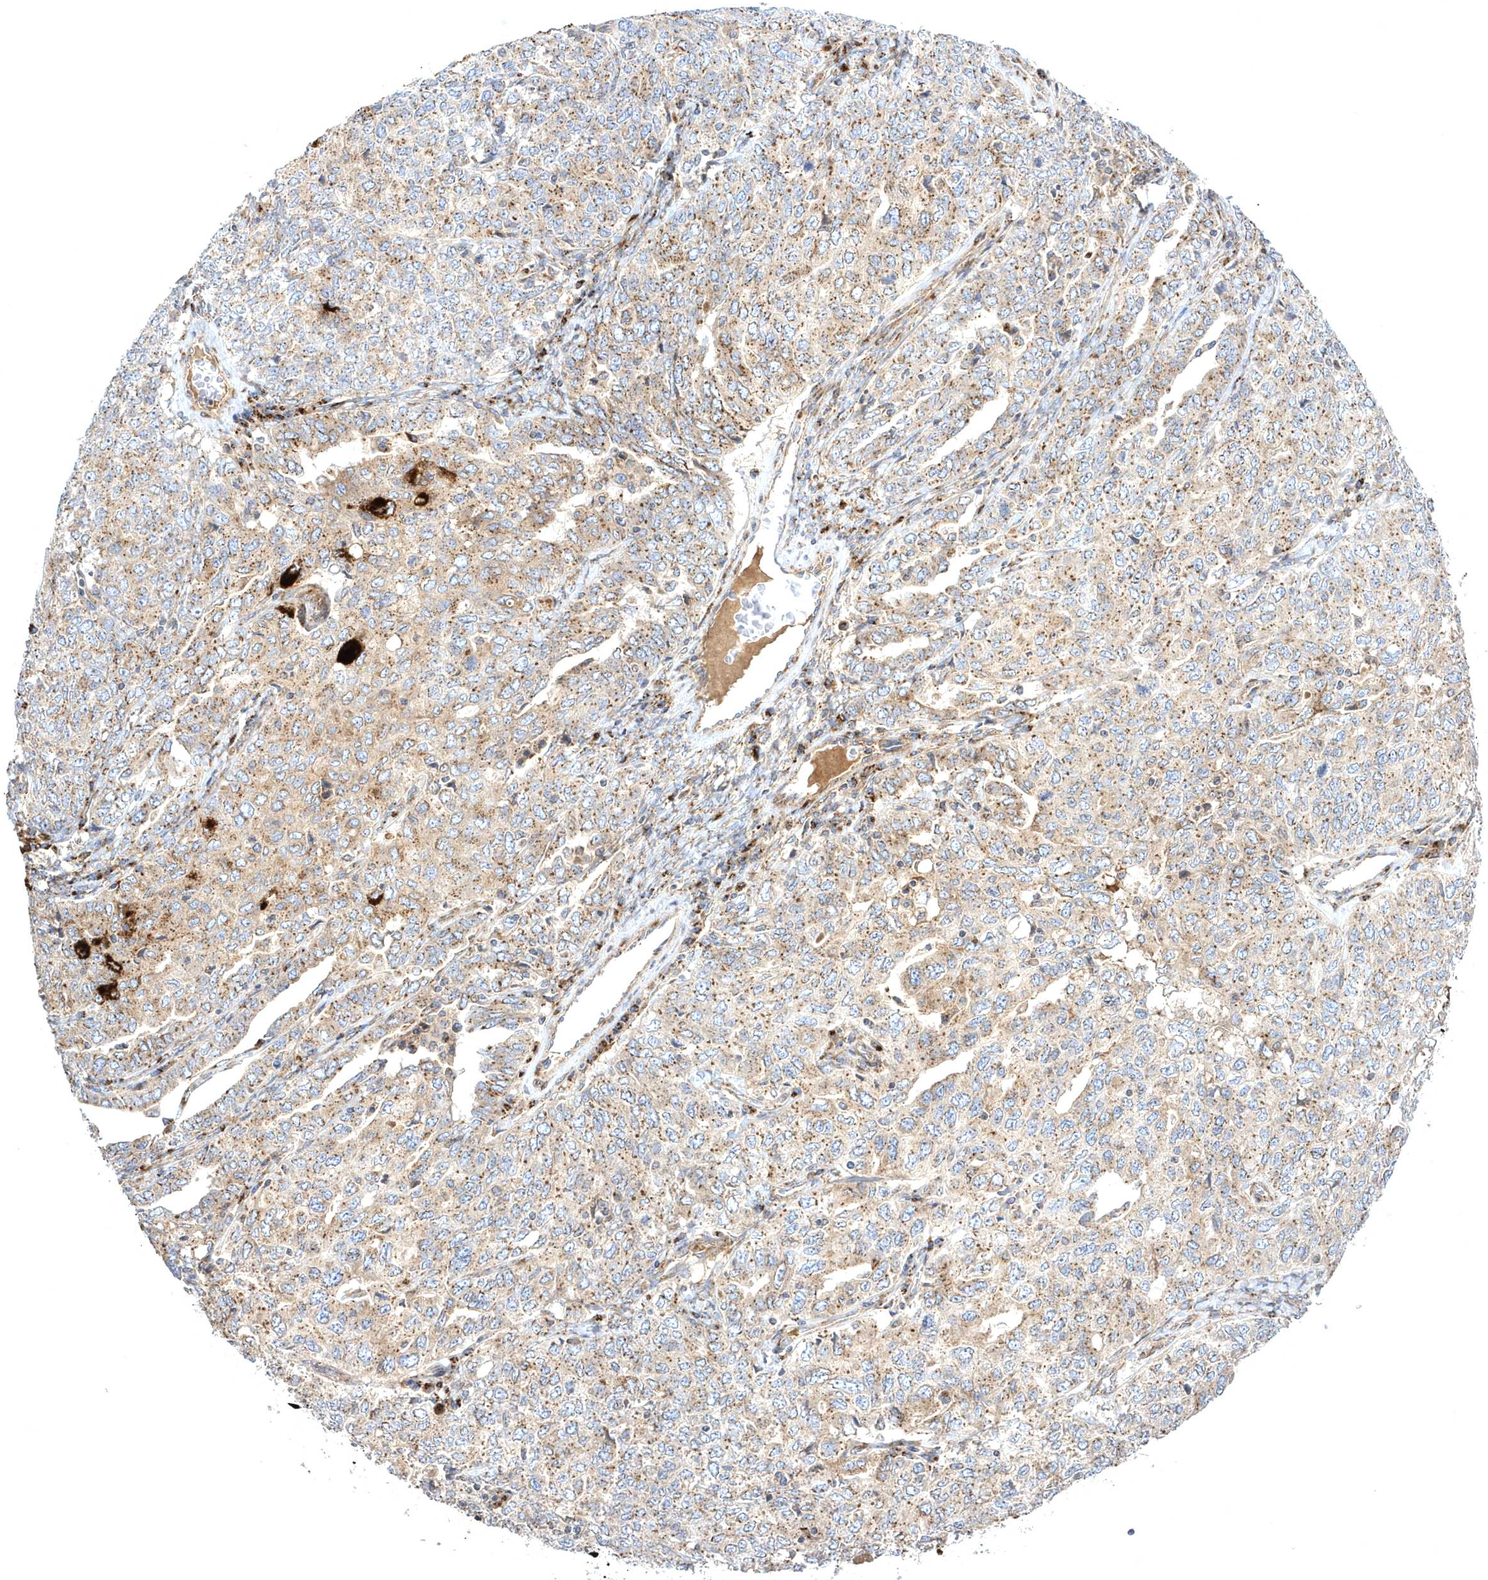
{"staining": {"intensity": "moderate", "quantity": ">75%", "location": "cytoplasmic/membranous"}, "tissue": "ovarian cancer", "cell_type": "Tumor cells", "image_type": "cancer", "snomed": [{"axis": "morphology", "description": "Carcinoma, endometroid"}, {"axis": "topography", "description": "Ovary"}], "caption": "The immunohistochemical stain labels moderate cytoplasmic/membranous positivity in tumor cells of ovarian cancer (endometroid carcinoma) tissue. The protein is stained brown, and the nuclei are stained in blue (DAB IHC with brightfield microscopy, high magnification).", "gene": "COPB2", "patient": {"sex": "female", "age": 62}}